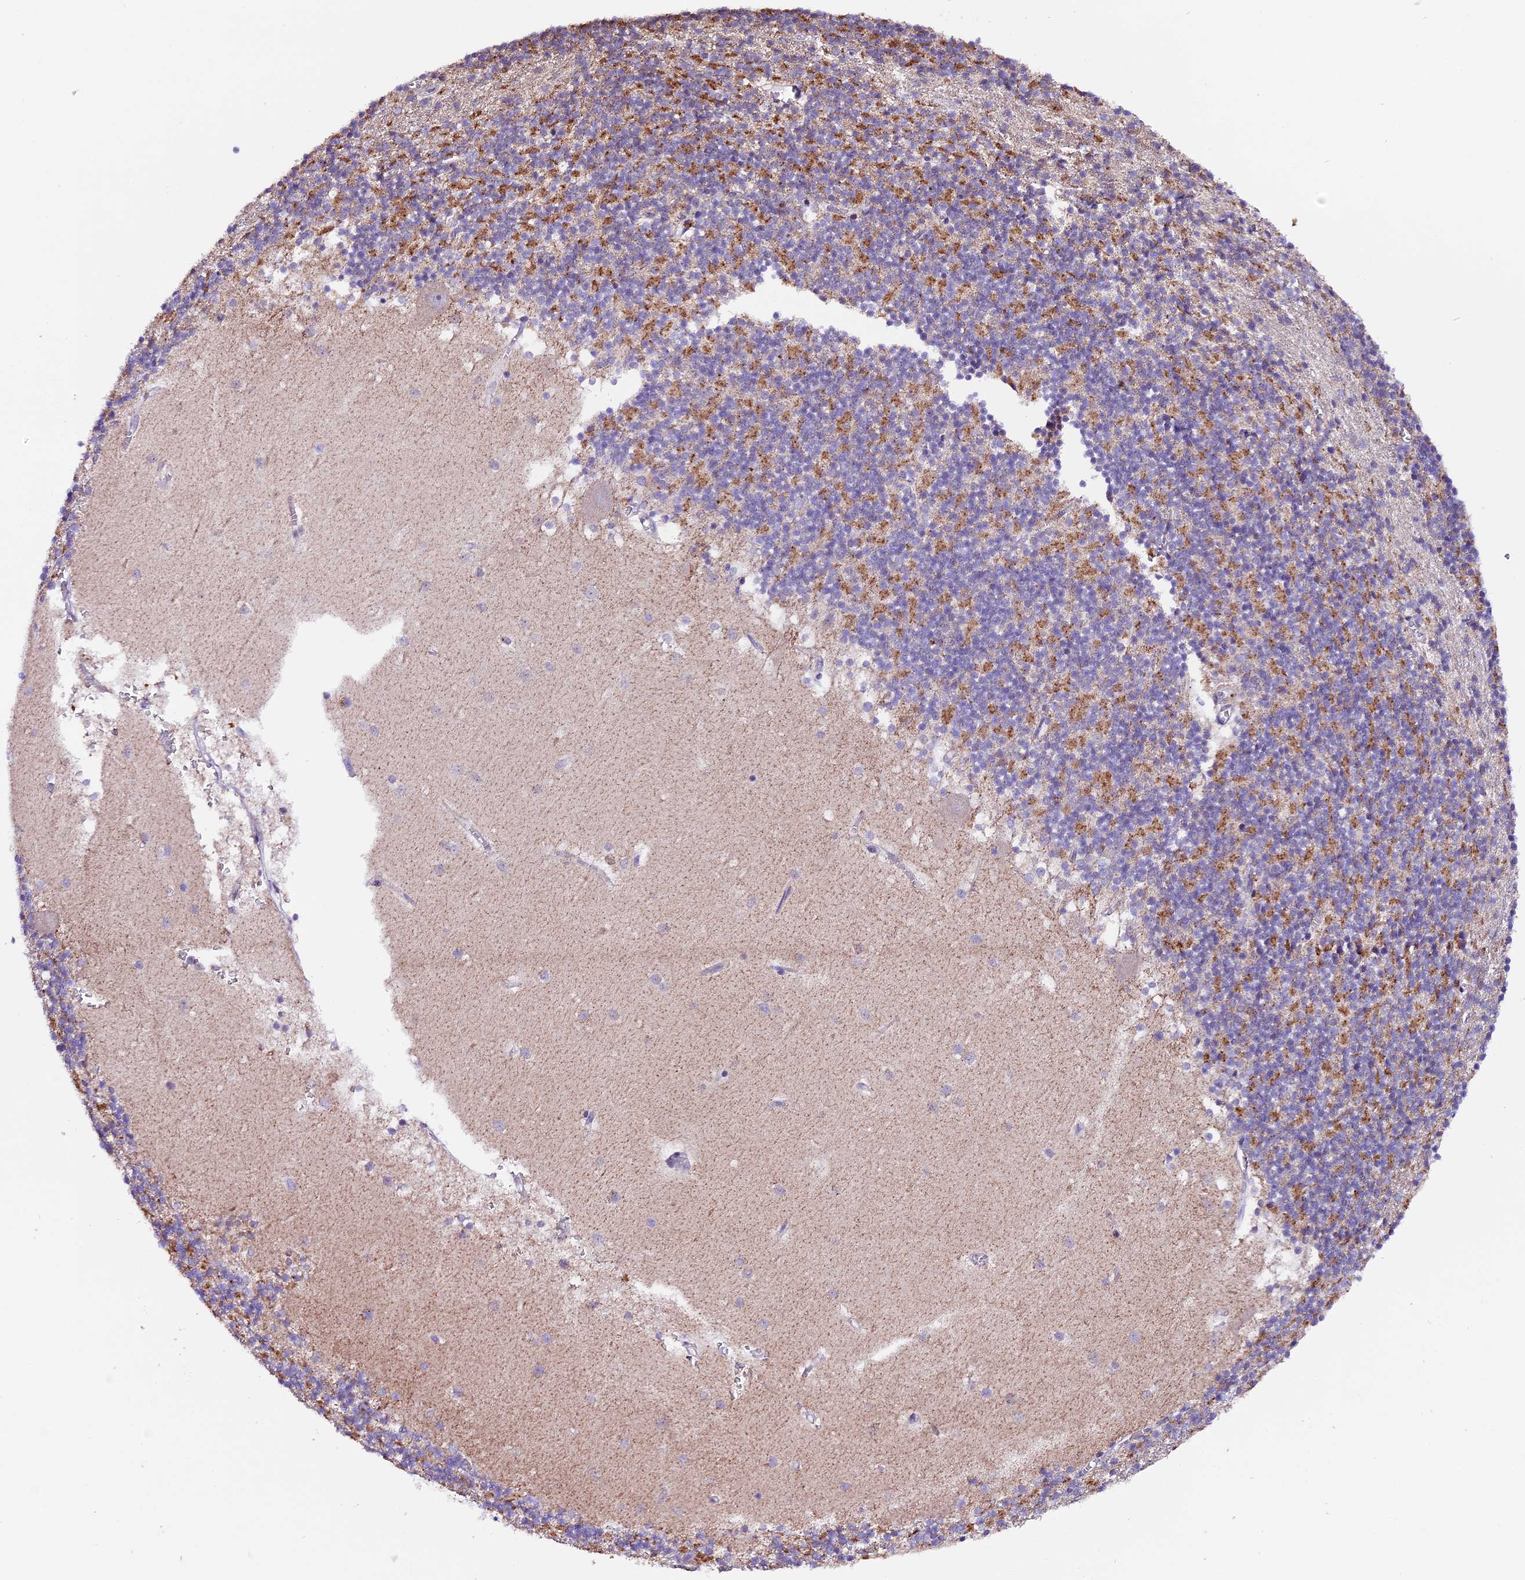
{"staining": {"intensity": "moderate", "quantity": "25%-75%", "location": "cytoplasmic/membranous"}, "tissue": "cerebellum", "cell_type": "Cells in granular layer", "image_type": "normal", "snomed": [{"axis": "morphology", "description": "Normal tissue, NOS"}, {"axis": "topography", "description": "Cerebellum"}], "caption": "This histopathology image shows IHC staining of unremarkable cerebellum, with medium moderate cytoplasmic/membranous expression in approximately 25%-75% of cells in granular layer.", "gene": "DDX28", "patient": {"sex": "male", "age": 54}}